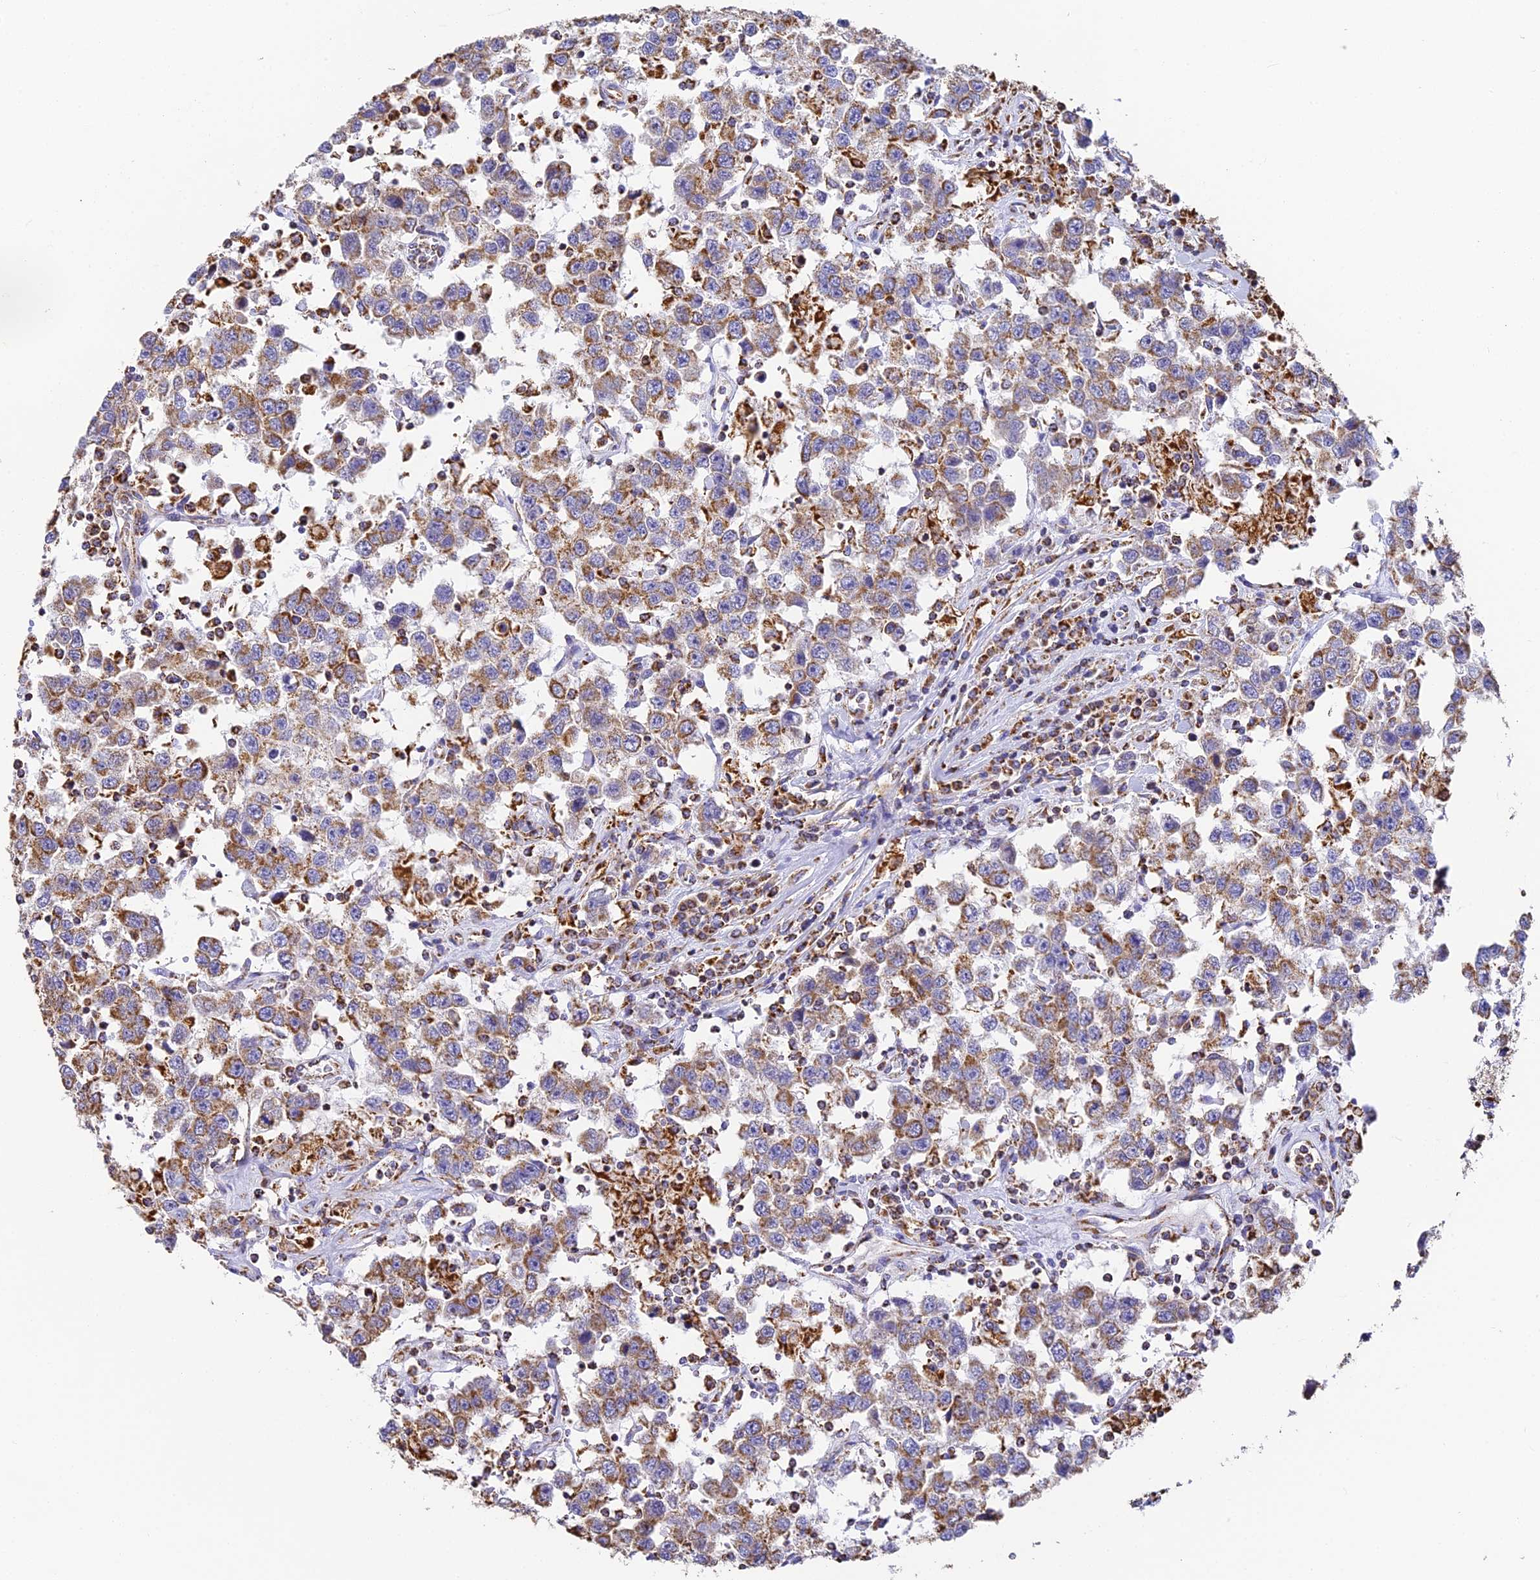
{"staining": {"intensity": "moderate", "quantity": ">75%", "location": "cytoplasmic/membranous"}, "tissue": "testis cancer", "cell_type": "Tumor cells", "image_type": "cancer", "snomed": [{"axis": "morphology", "description": "Seminoma, NOS"}, {"axis": "topography", "description": "Testis"}], "caption": "Immunohistochemistry (IHC) (DAB (3,3'-diaminobenzidine)) staining of human testis cancer (seminoma) exhibits moderate cytoplasmic/membranous protein expression in about >75% of tumor cells.", "gene": "COX6C", "patient": {"sex": "male", "age": 41}}